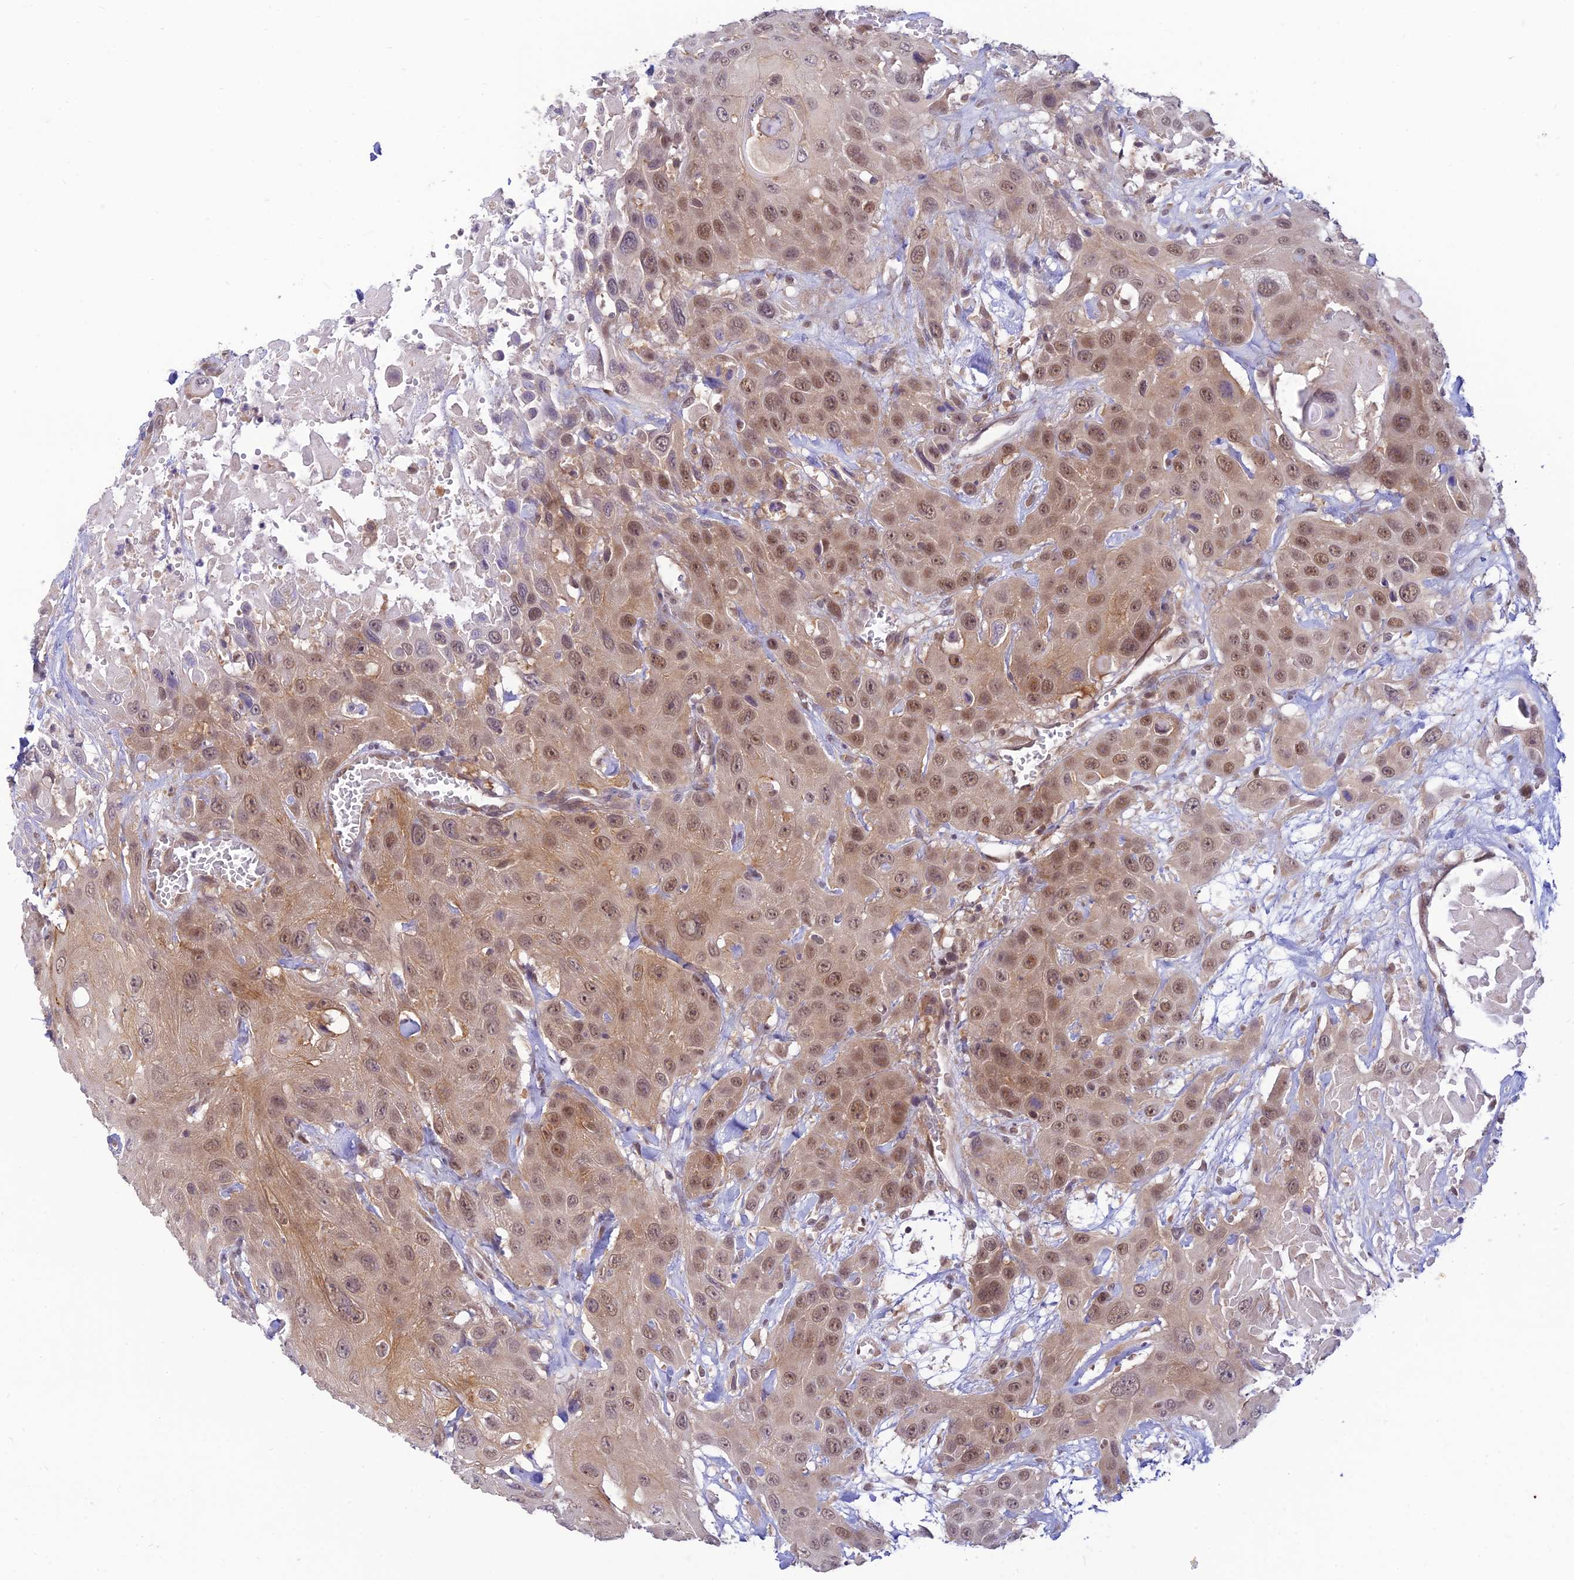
{"staining": {"intensity": "moderate", "quantity": ">75%", "location": "cytoplasmic/membranous,nuclear"}, "tissue": "head and neck cancer", "cell_type": "Tumor cells", "image_type": "cancer", "snomed": [{"axis": "morphology", "description": "Squamous cell carcinoma, NOS"}, {"axis": "topography", "description": "Head-Neck"}], "caption": "IHC photomicrograph of neoplastic tissue: head and neck cancer (squamous cell carcinoma) stained using immunohistochemistry (IHC) exhibits medium levels of moderate protein expression localized specifically in the cytoplasmic/membranous and nuclear of tumor cells, appearing as a cytoplasmic/membranous and nuclear brown color.", "gene": "SKIC8", "patient": {"sex": "male", "age": 81}}